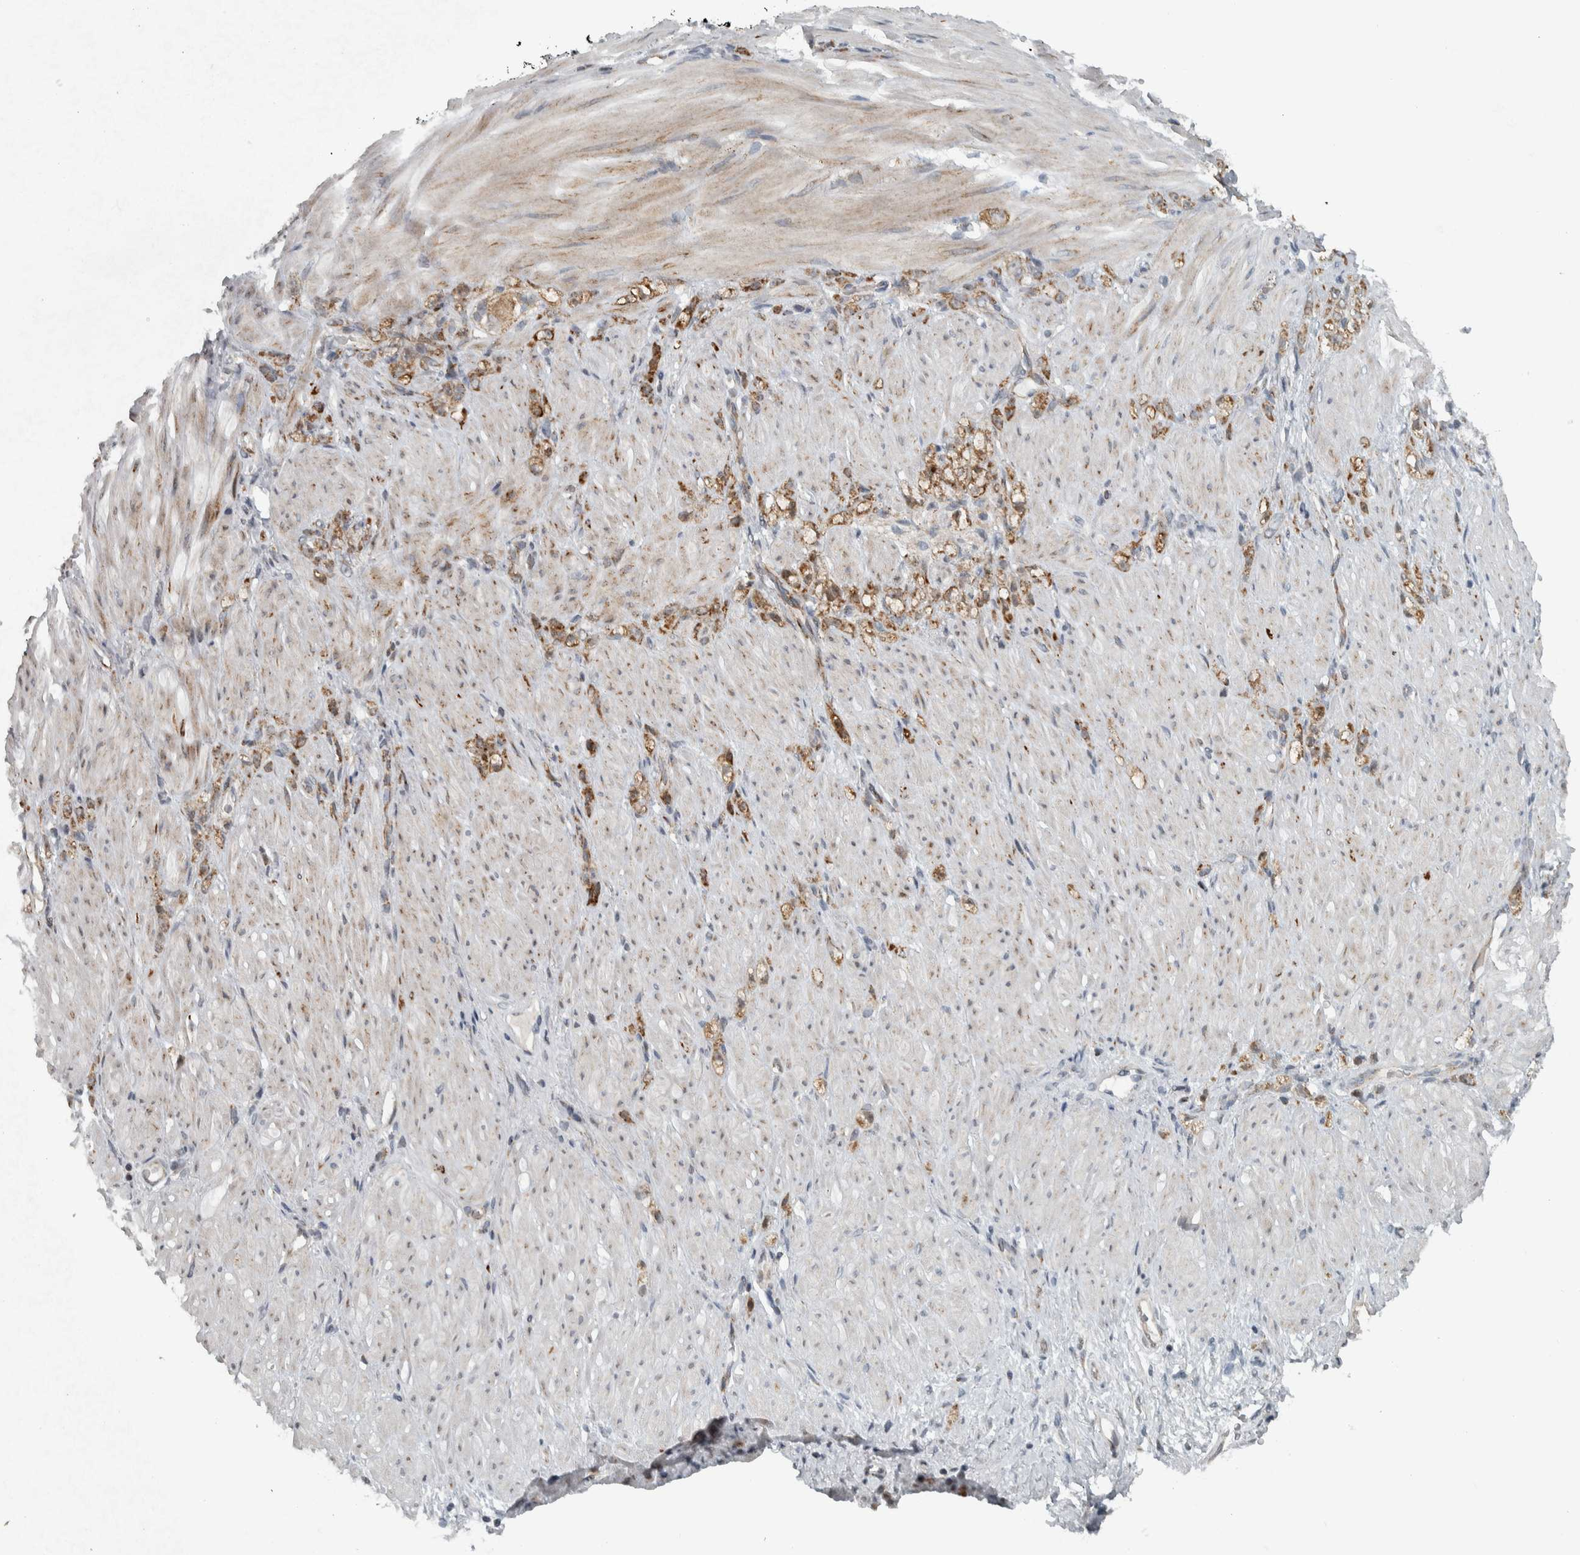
{"staining": {"intensity": "moderate", "quantity": ">75%", "location": "cytoplasmic/membranous"}, "tissue": "stomach cancer", "cell_type": "Tumor cells", "image_type": "cancer", "snomed": [{"axis": "morphology", "description": "Normal tissue, NOS"}, {"axis": "morphology", "description": "Adenocarcinoma, NOS"}, {"axis": "topography", "description": "Stomach"}], "caption": "IHC (DAB) staining of stomach cancer (adenocarcinoma) shows moderate cytoplasmic/membranous protein staining in approximately >75% of tumor cells.", "gene": "PPM1K", "patient": {"sex": "male", "age": 82}}